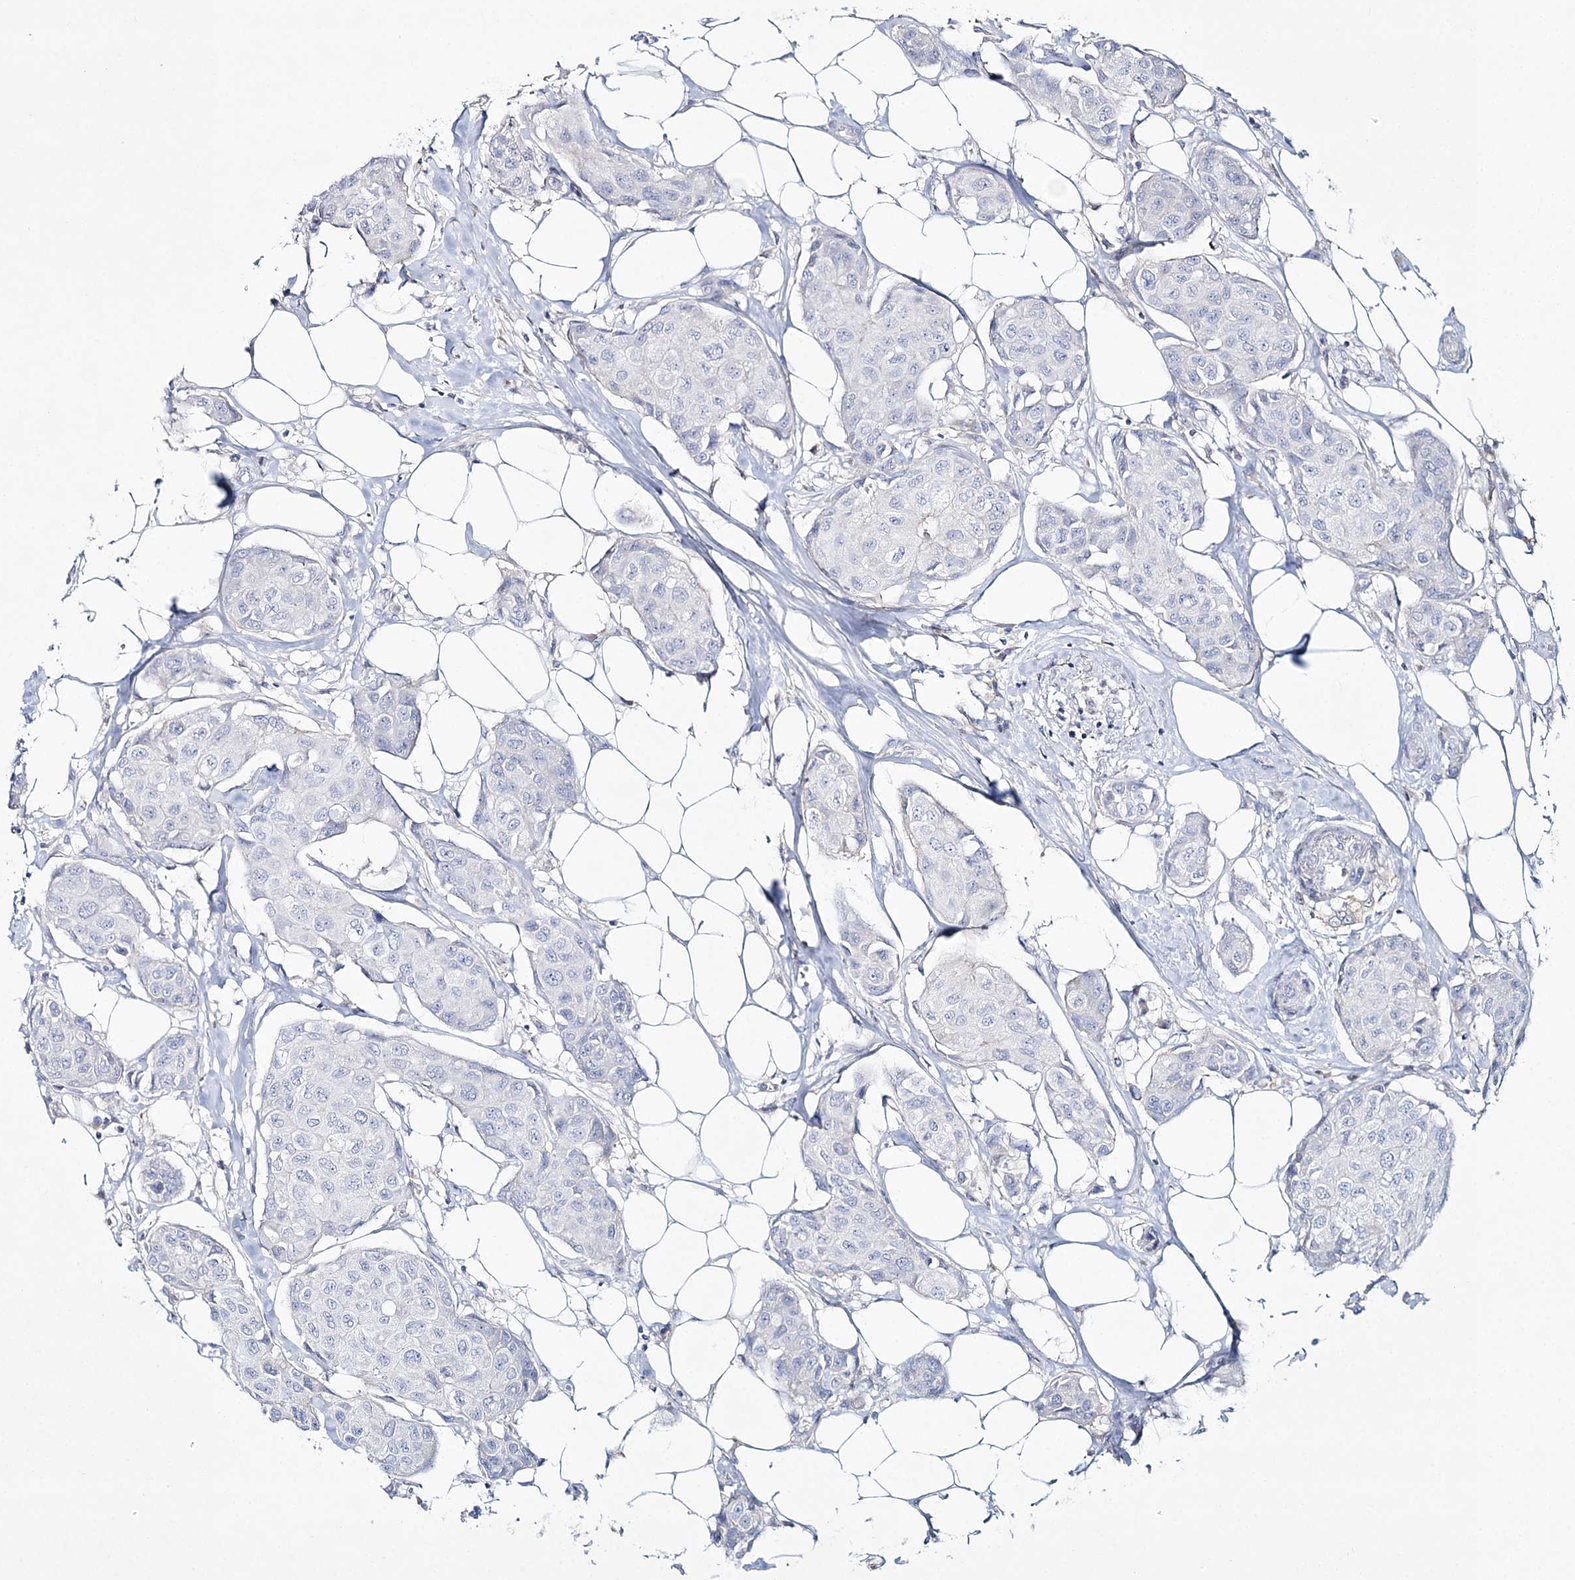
{"staining": {"intensity": "negative", "quantity": "none", "location": "none"}, "tissue": "breast cancer", "cell_type": "Tumor cells", "image_type": "cancer", "snomed": [{"axis": "morphology", "description": "Duct carcinoma"}, {"axis": "topography", "description": "Breast"}], "caption": "Tumor cells are negative for protein expression in human breast cancer (intraductal carcinoma).", "gene": "WDSUB1", "patient": {"sex": "female", "age": 80}}